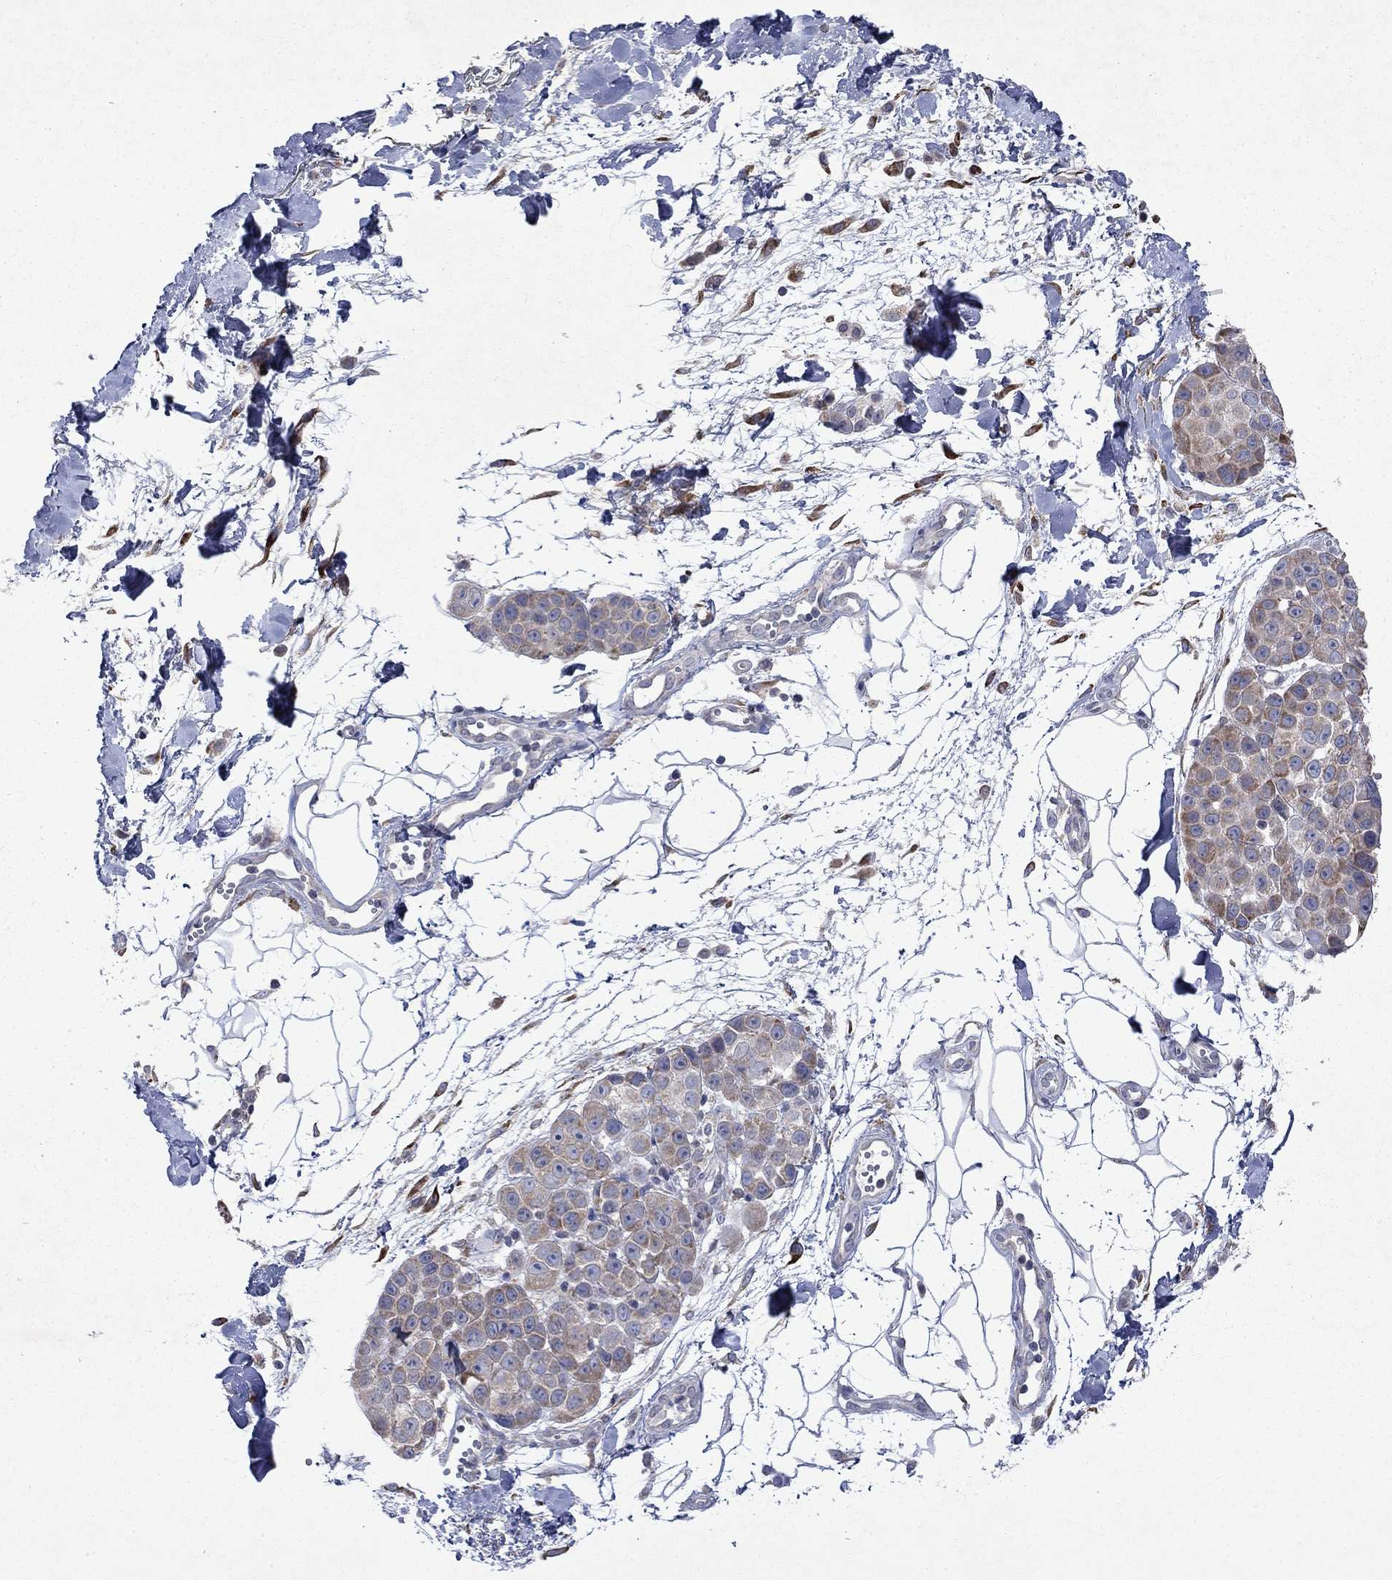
{"staining": {"intensity": "negative", "quantity": "none", "location": "none"}, "tissue": "melanoma", "cell_type": "Tumor cells", "image_type": "cancer", "snomed": [{"axis": "morphology", "description": "Malignant melanoma, NOS"}, {"axis": "topography", "description": "Skin"}], "caption": "Immunohistochemistry of malignant melanoma reveals no expression in tumor cells.", "gene": "TMEM97", "patient": {"sex": "female", "age": 86}}